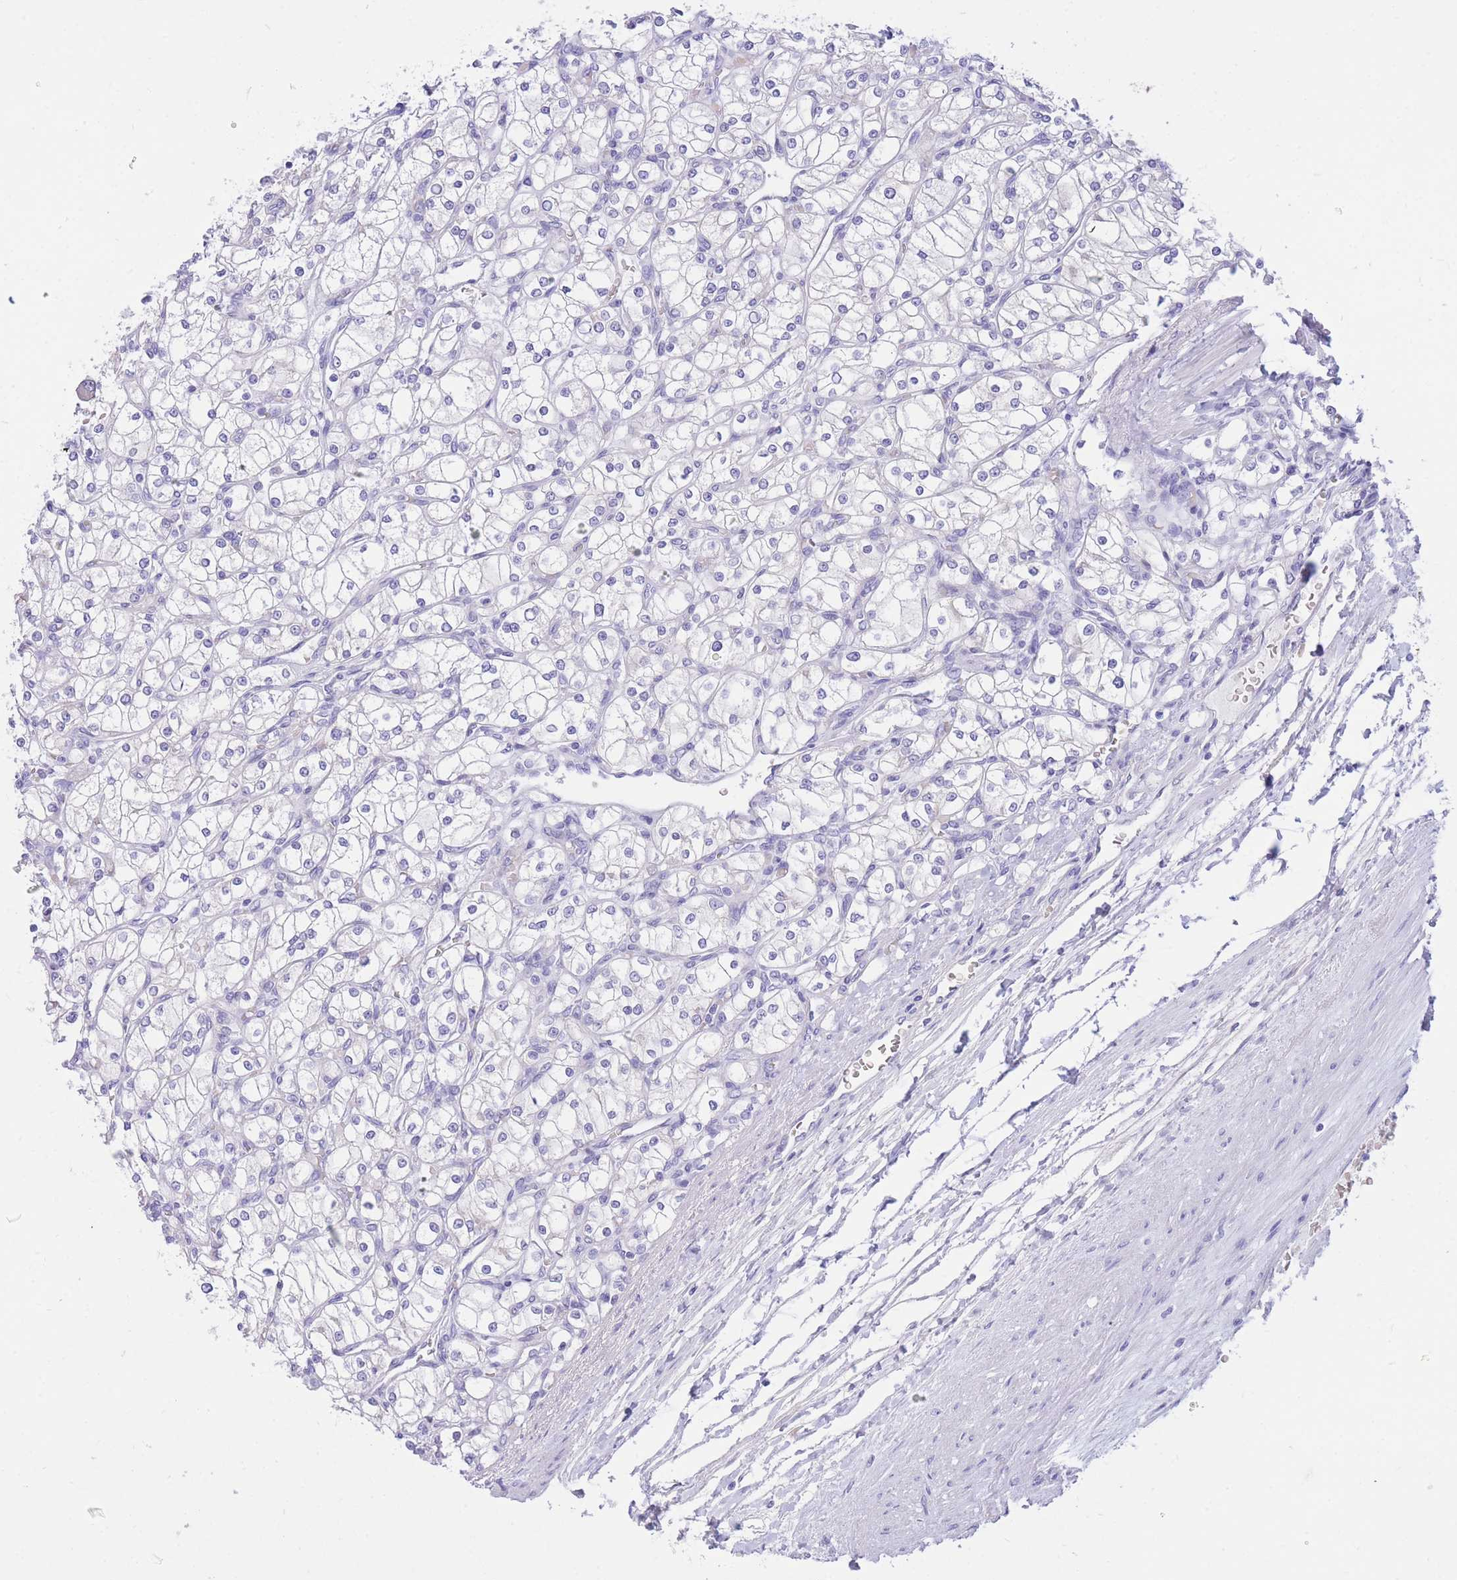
{"staining": {"intensity": "negative", "quantity": "none", "location": "none"}, "tissue": "renal cancer", "cell_type": "Tumor cells", "image_type": "cancer", "snomed": [{"axis": "morphology", "description": "Adenocarcinoma, NOS"}, {"axis": "topography", "description": "Kidney"}], "caption": "Micrograph shows no significant protein staining in tumor cells of adenocarcinoma (renal).", "gene": "SSUH2", "patient": {"sex": "male", "age": 80}}